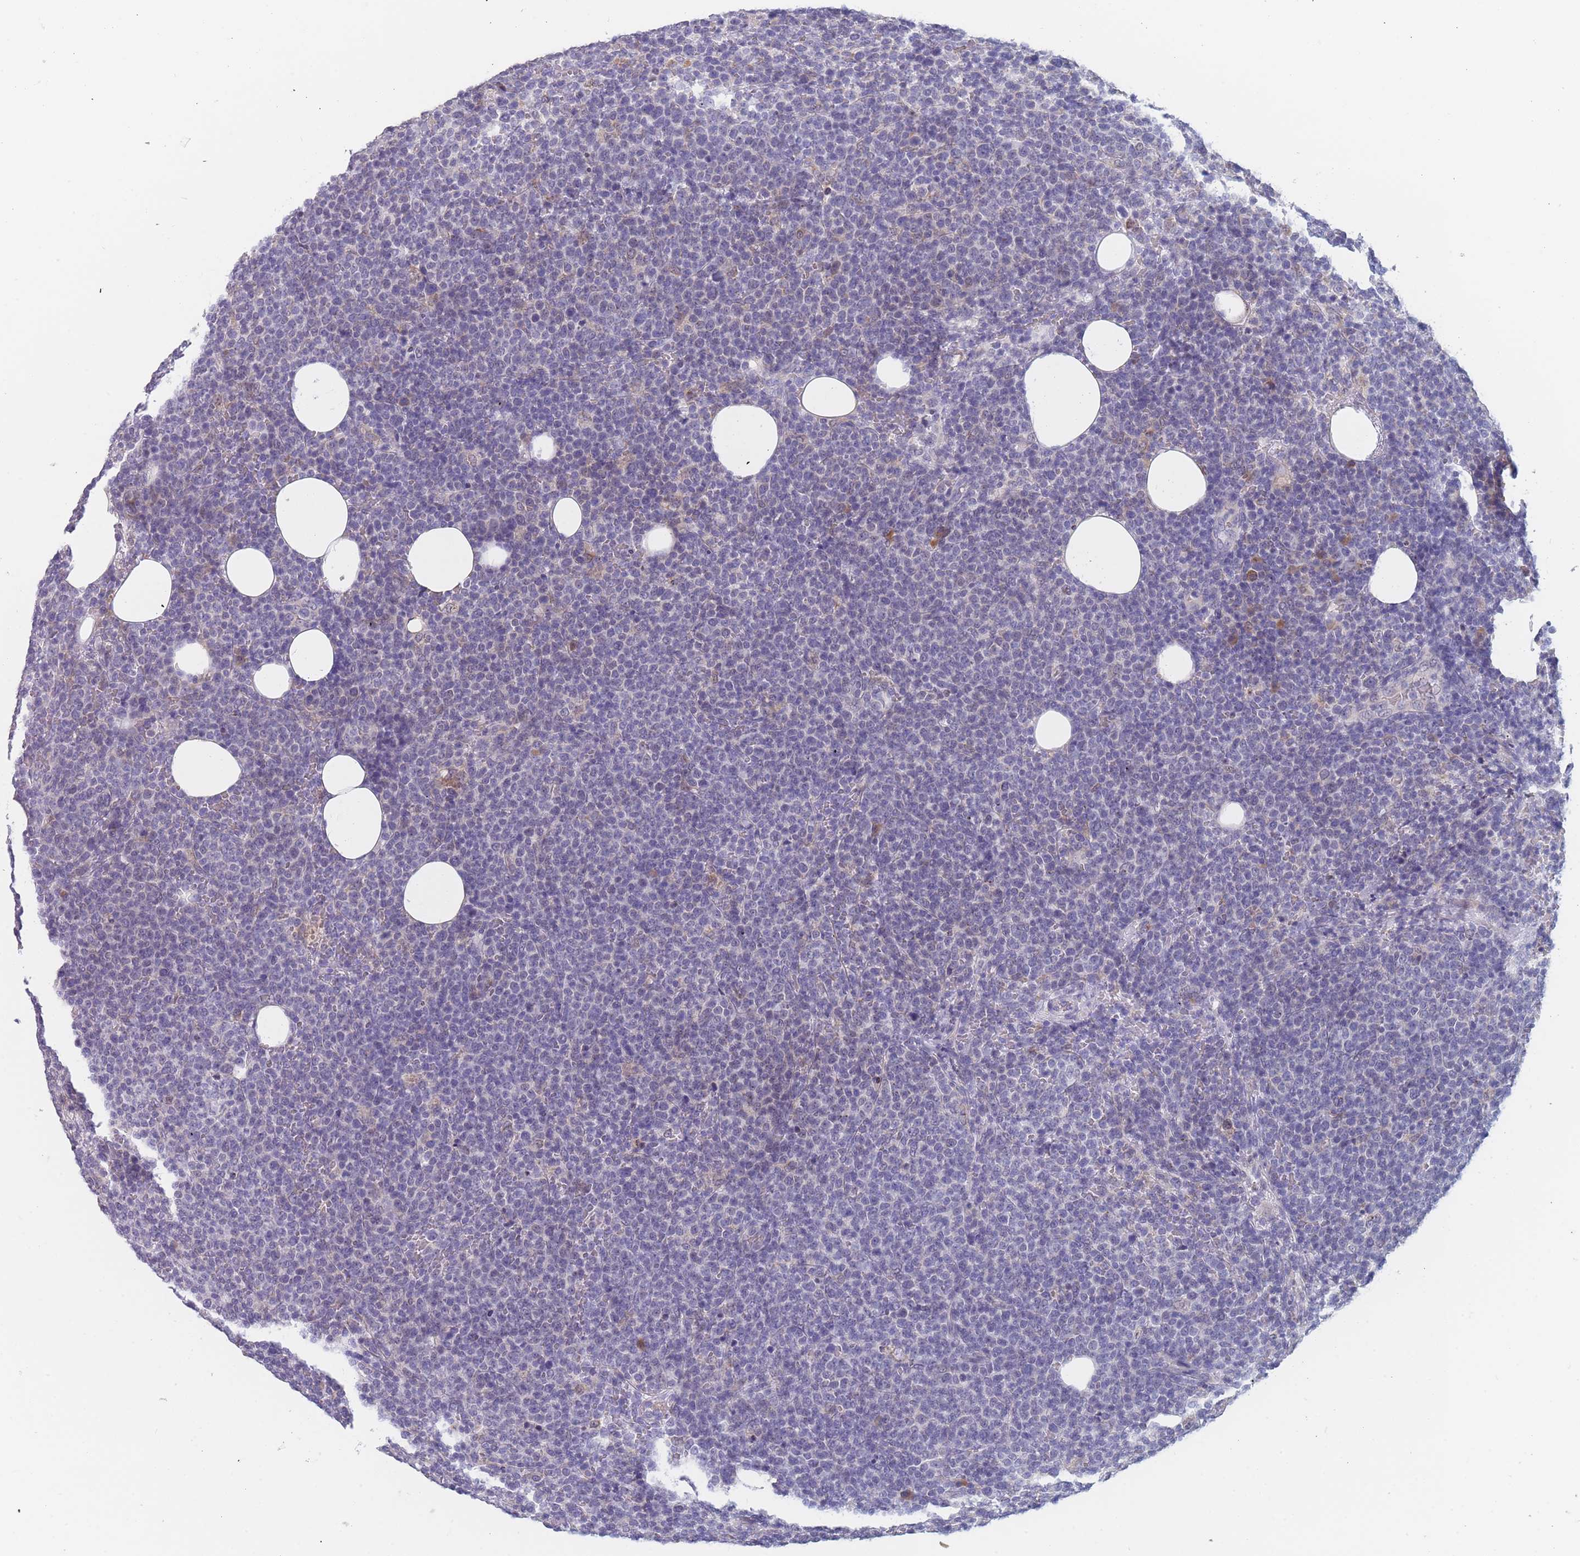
{"staining": {"intensity": "negative", "quantity": "none", "location": "none"}, "tissue": "lymphoma", "cell_type": "Tumor cells", "image_type": "cancer", "snomed": [{"axis": "morphology", "description": "Malignant lymphoma, non-Hodgkin's type, High grade"}, {"axis": "topography", "description": "Lymph node"}], "caption": "Immunohistochemistry photomicrograph of human lymphoma stained for a protein (brown), which demonstrates no positivity in tumor cells.", "gene": "TMED10", "patient": {"sex": "male", "age": 61}}